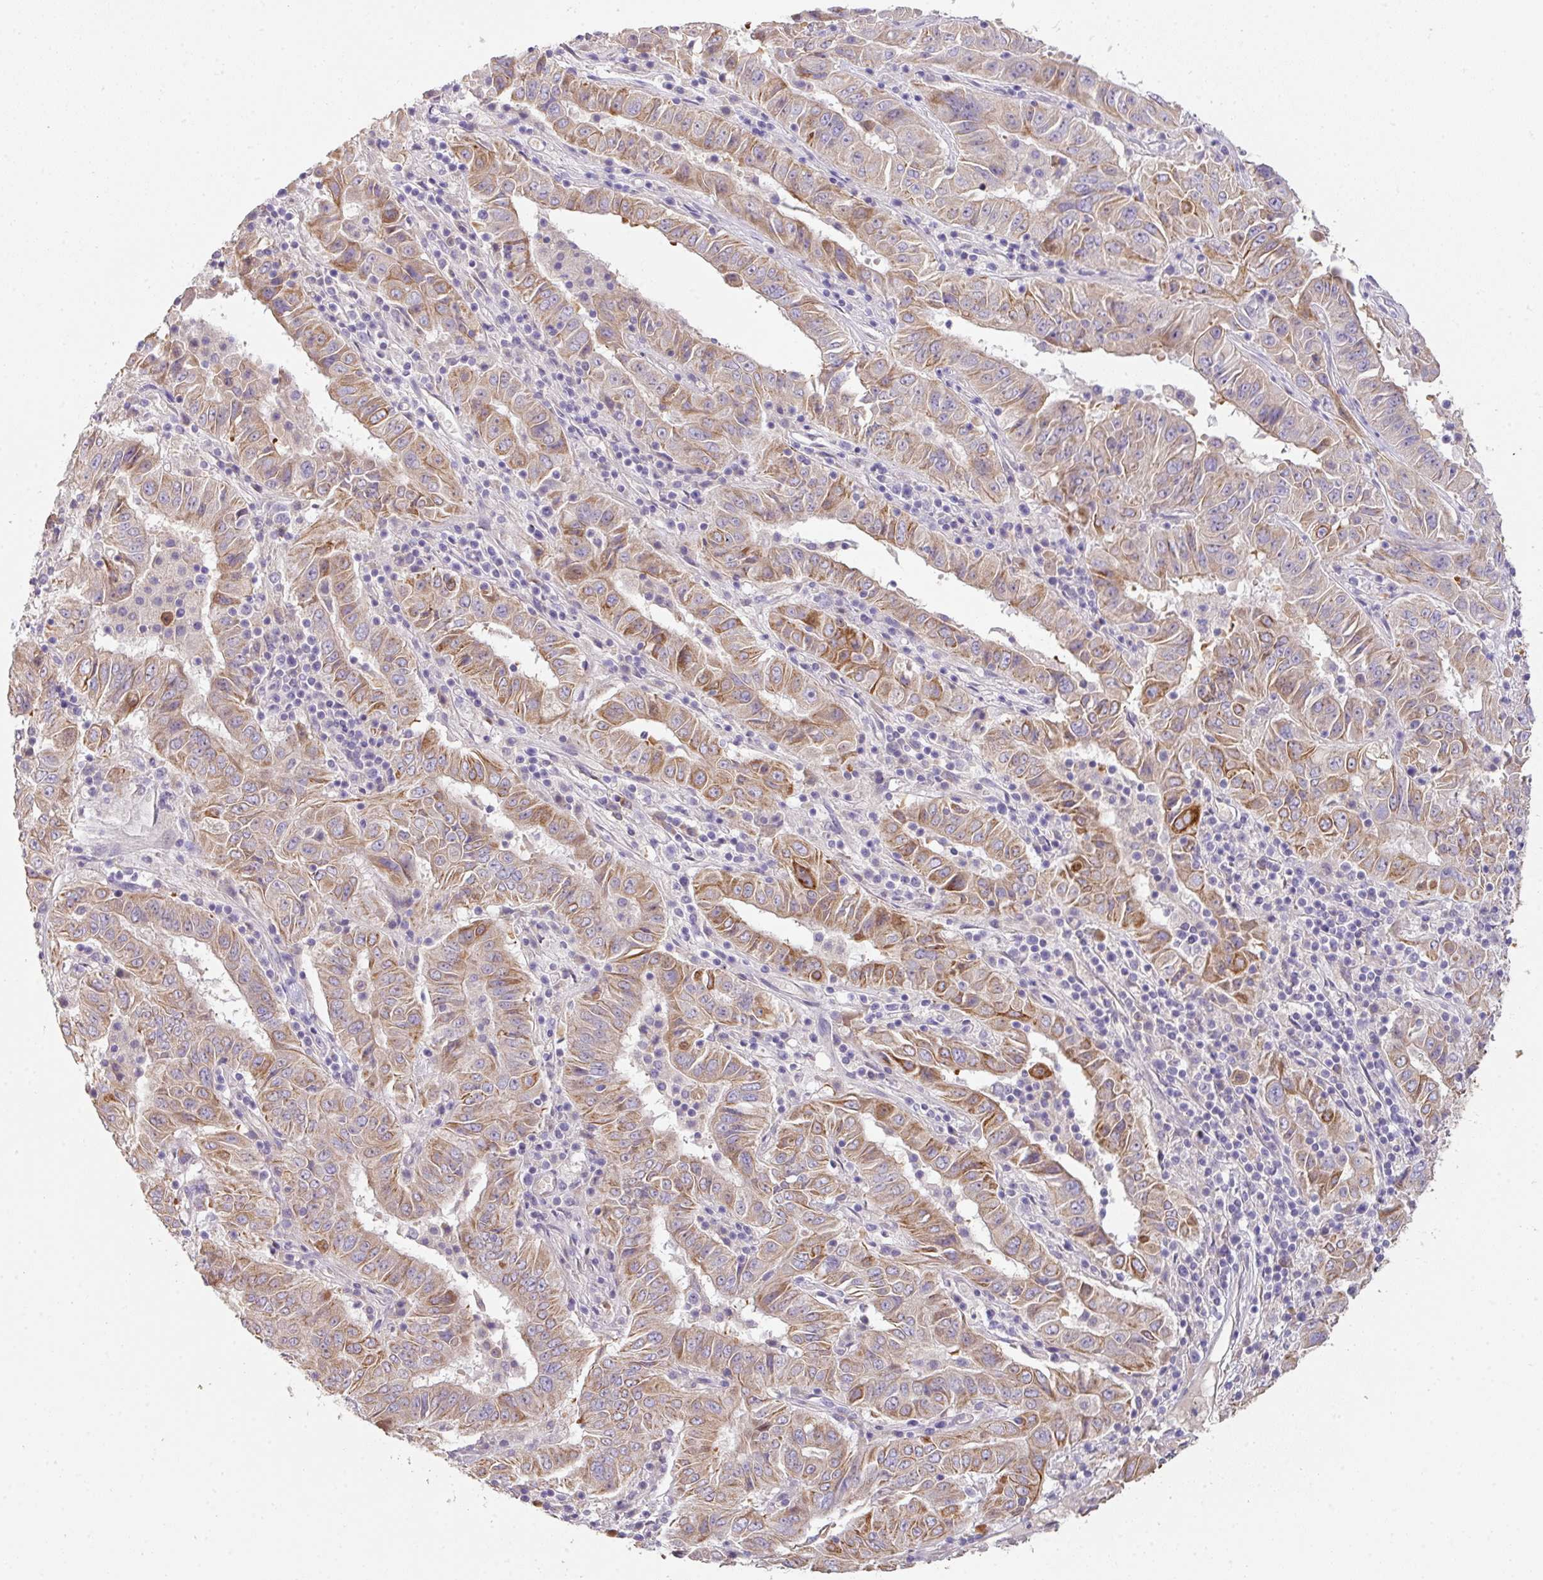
{"staining": {"intensity": "moderate", "quantity": ">75%", "location": "cytoplasmic/membranous"}, "tissue": "pancreatic cancer", "cell_type": "Tumor cells", "image_type": "cancer", "snomed": [{"axis": "morphology", "description": "Adenocarcinoma, NOS"}, {"axis": "topography", "description": "Pancreas"}], "caption": "Protein staining of adenocarcinoma (pancreatic) tissue displays moderate cytoplasmic/membranous positivity in about >75% of tumor cells.", "gene": "ZNF266", "patient": {"sex": "male", "age": 63}}